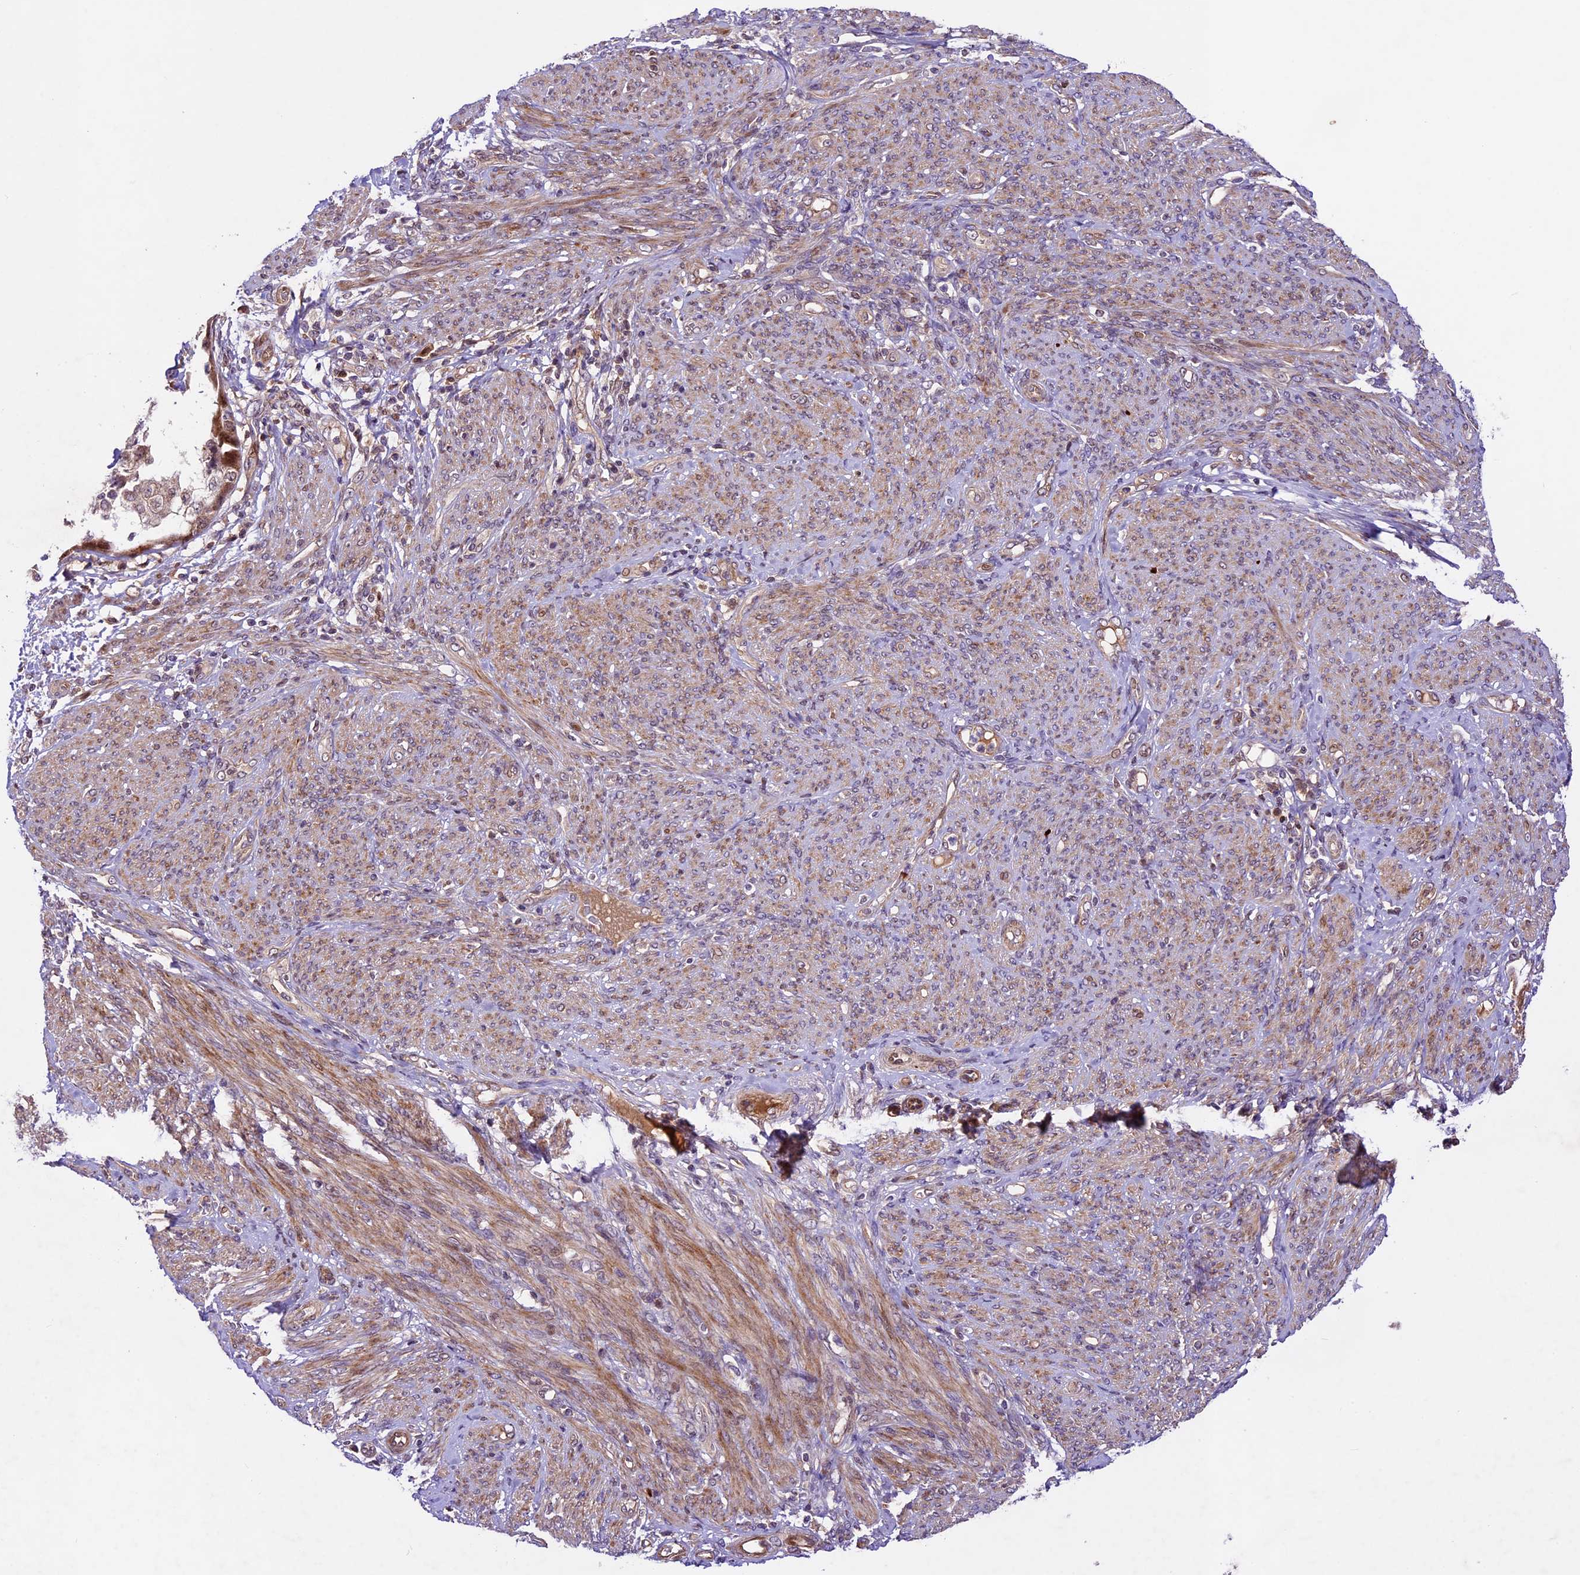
{"staining": {"intensity": "weak", "quantity": "25%-75%", "location": "cytoplasmic/membranous,nuclear"}, "tissue": "endometrial cancer", "cell_type": "Tumor cells", "image_type": "cancer", "snomed": [{"axis": "morphology", "description": "Adenocarcinoma, NOS"}, {"axis": "topography", "description": "Endometrium"}], "caption": "Tumor cells demonstrate weak cytoplasmic/membranous and nuclear staining in about 25%-75% of cells in endometrial cancer (adenocarcinoma).", "gene": "CCSER1", "patient": {"sex": "female", "age": 85}}